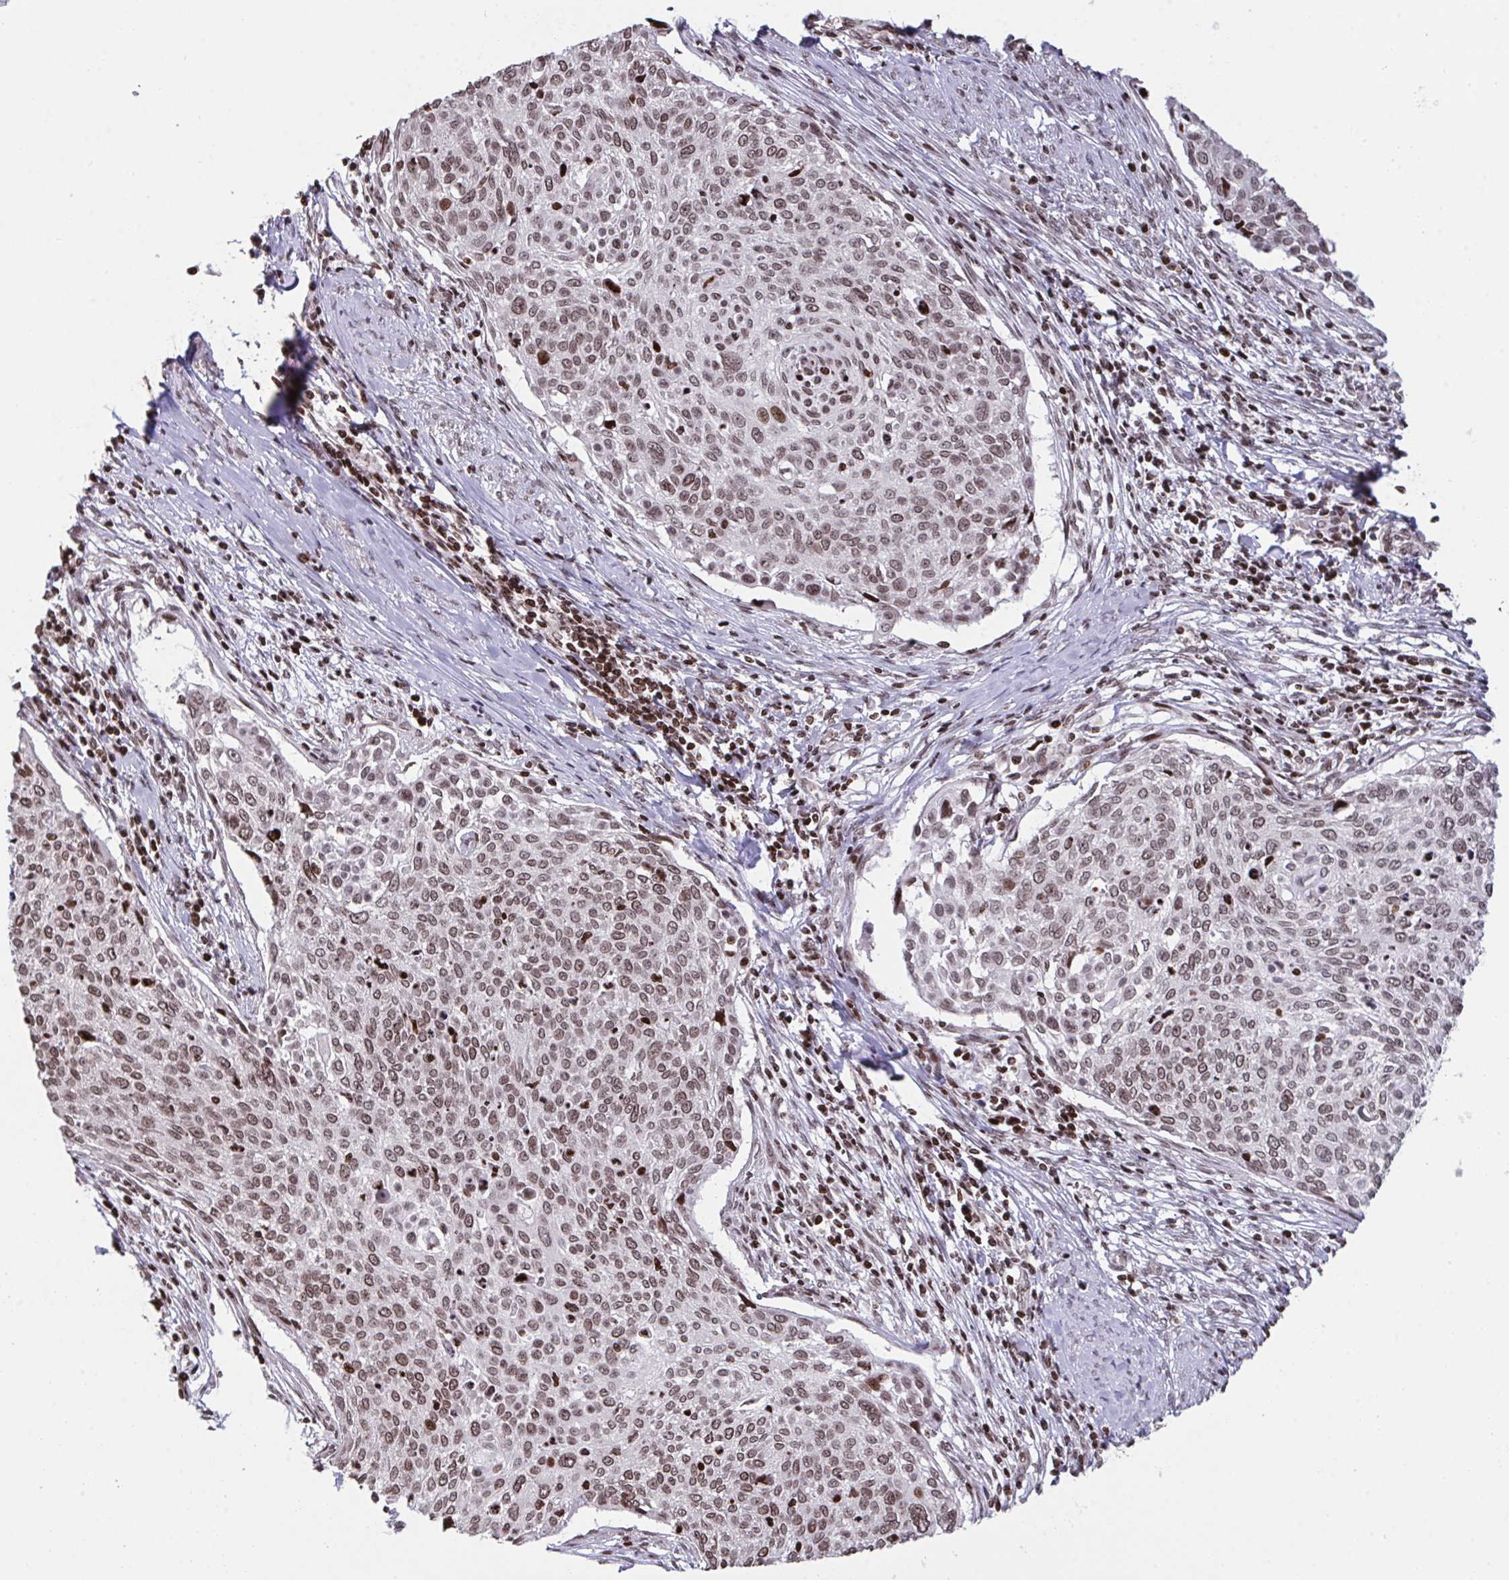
{"staining": {"intensity": "moderate", "quantity": ">75%", "location": "nuclear"}, "tissue": "cervical cancer", "cell_type": "Tumor cells", "image_type": "cancer", "snomed": [{"axis": "morphology", "description": "Squamous cell carcinoma, NOS"}, {"axis": "topography", "description": "Cervix"}], "caption": "Protein analysis of cervical cancer (squamous cell carcinoma) tissue shows moderate nuclear expression in about >75% of tumor cells.", "gene": "NIP7", "patient": {"sex": "female", "age": 49}}